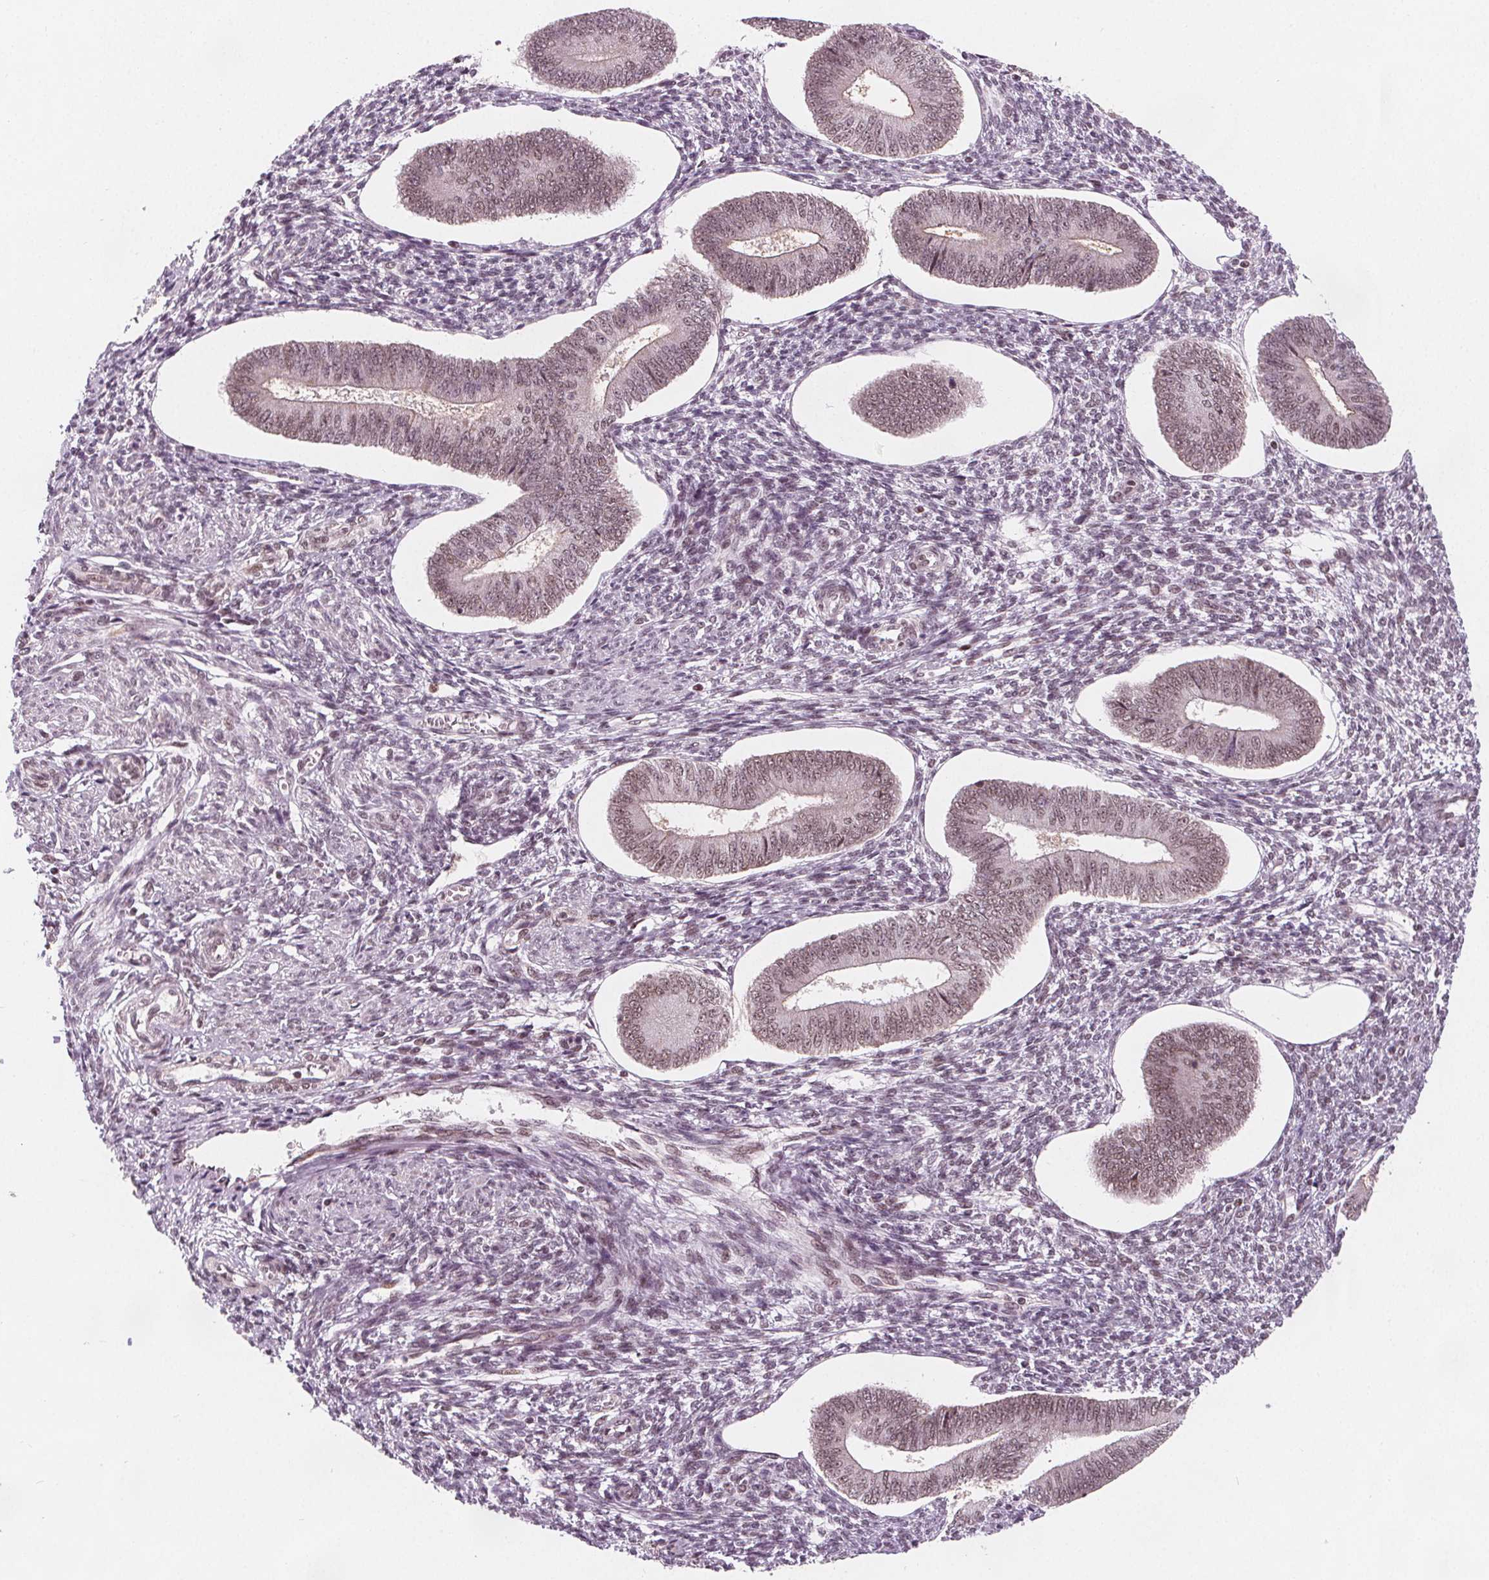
{"staining": {"intensity": "weak", "quantity": "<25%", "location": "nuclear"}, "tissue": "endometrium", "cell_type": "Cells in endometrial stroma", "image_type": "normal", "snomed": [{"axis": "morphology", "description": "Normal tissue, NOS"}, {"axis": "topography", "description": "Endometrium"}], "caption": "IHC histopathology image of unremarkable endometrium: endometrium stained with DAB (3,3'-diaminobenzidine) demonstrates no significant protein expression in cells in endometrial stroma.", "gene": "DPM2", "patient": {"sex": "female", "age": 42}}